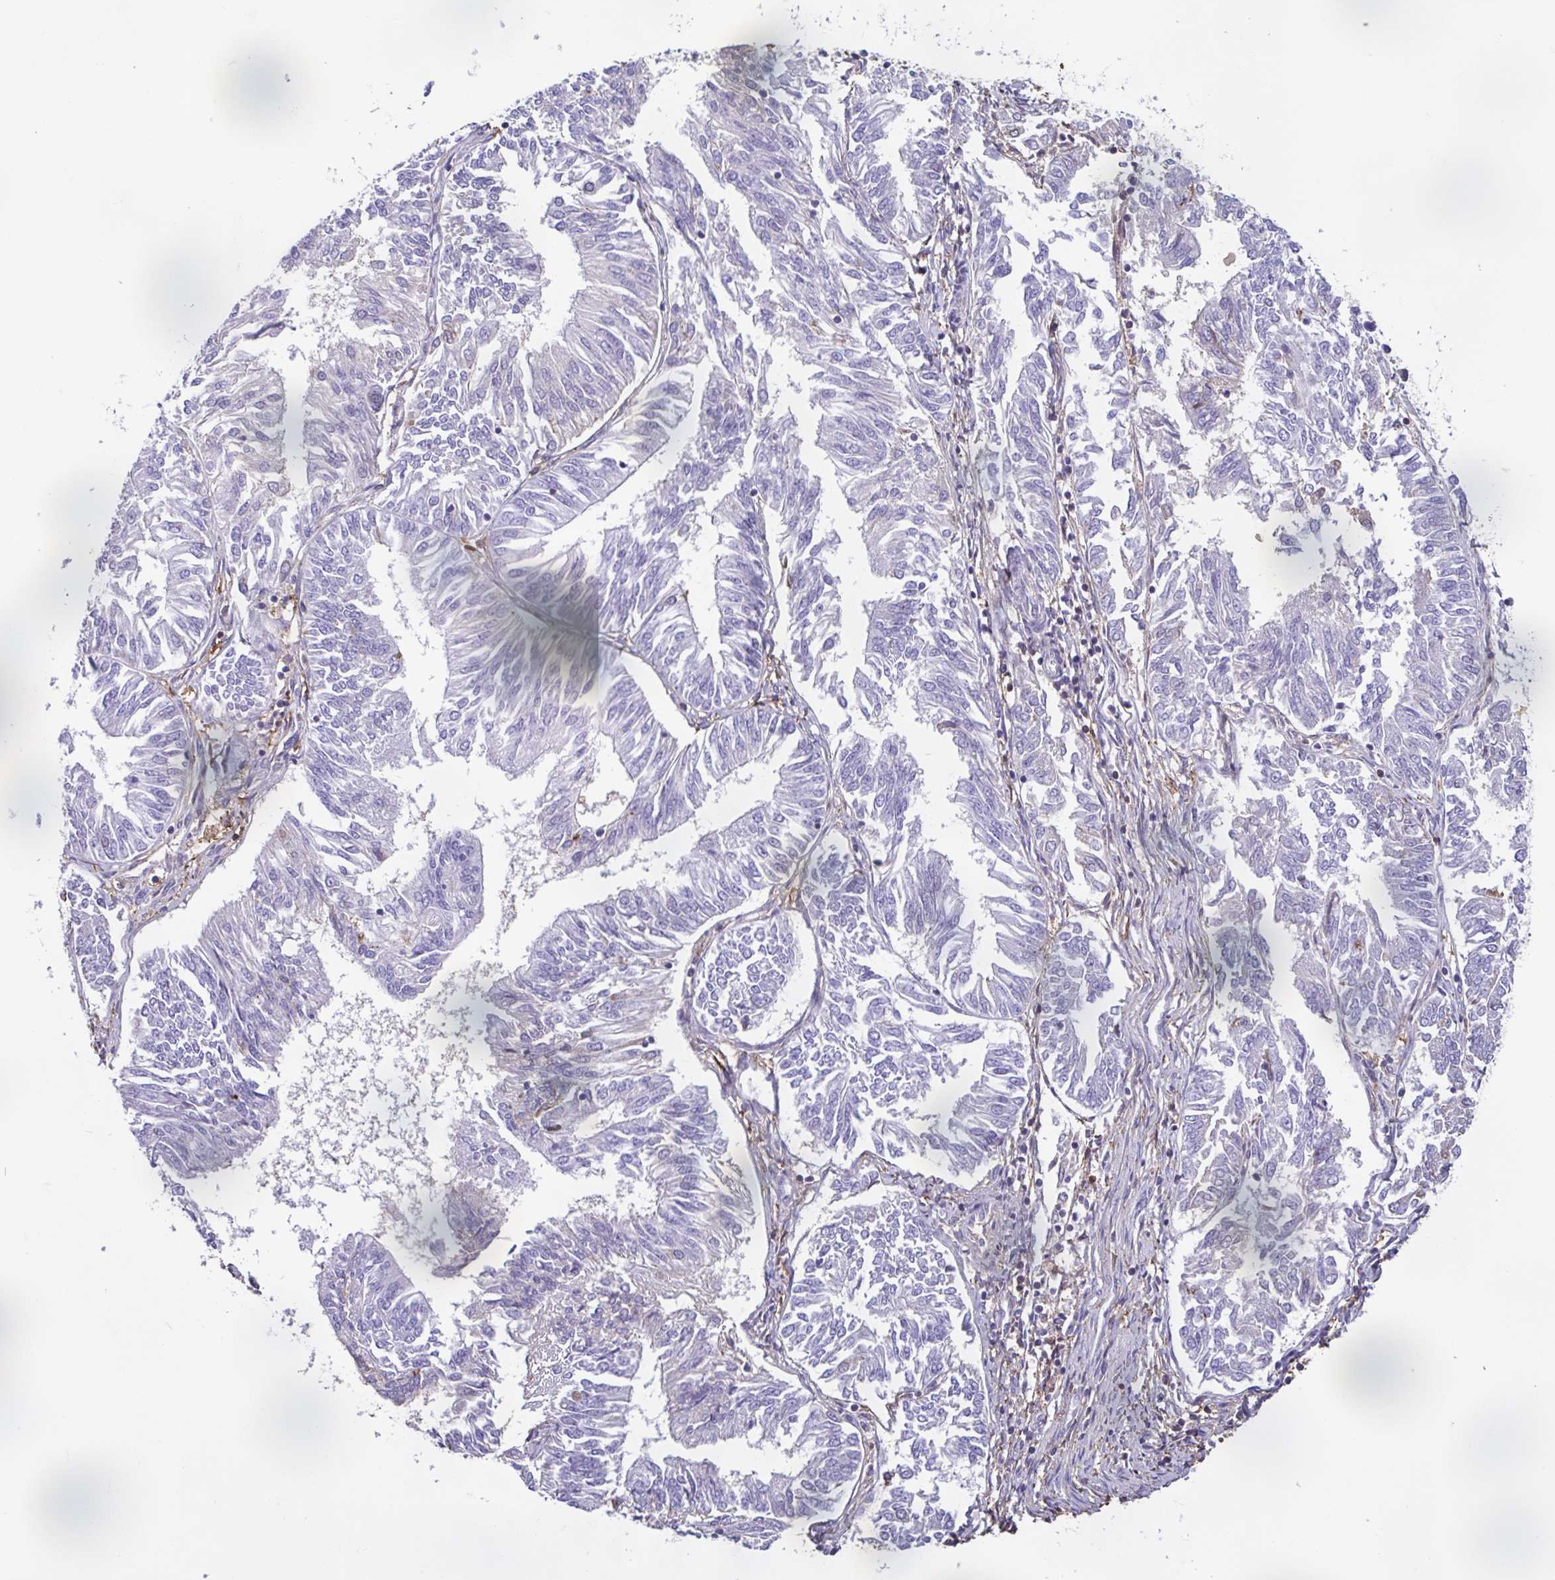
{"staining": {"intensity": "negative", "quantity": "none", "location": "none"}, "tissue": "endometrial cancer", "cell_type": "Tumor cells", "image_type": "cancer", "snomed": [{"axis": "morphology", "description": "Adenocarcinoma, NOS"}, {"axis": "topography", "description": "Endometrium"}], "caption": "Immunohistochemistry of human endometrial adenocarcinoma exhibits no positivity in tumor cells.", "gene": "ANXA10", "patient": {"sex": "female", "age": 58}}